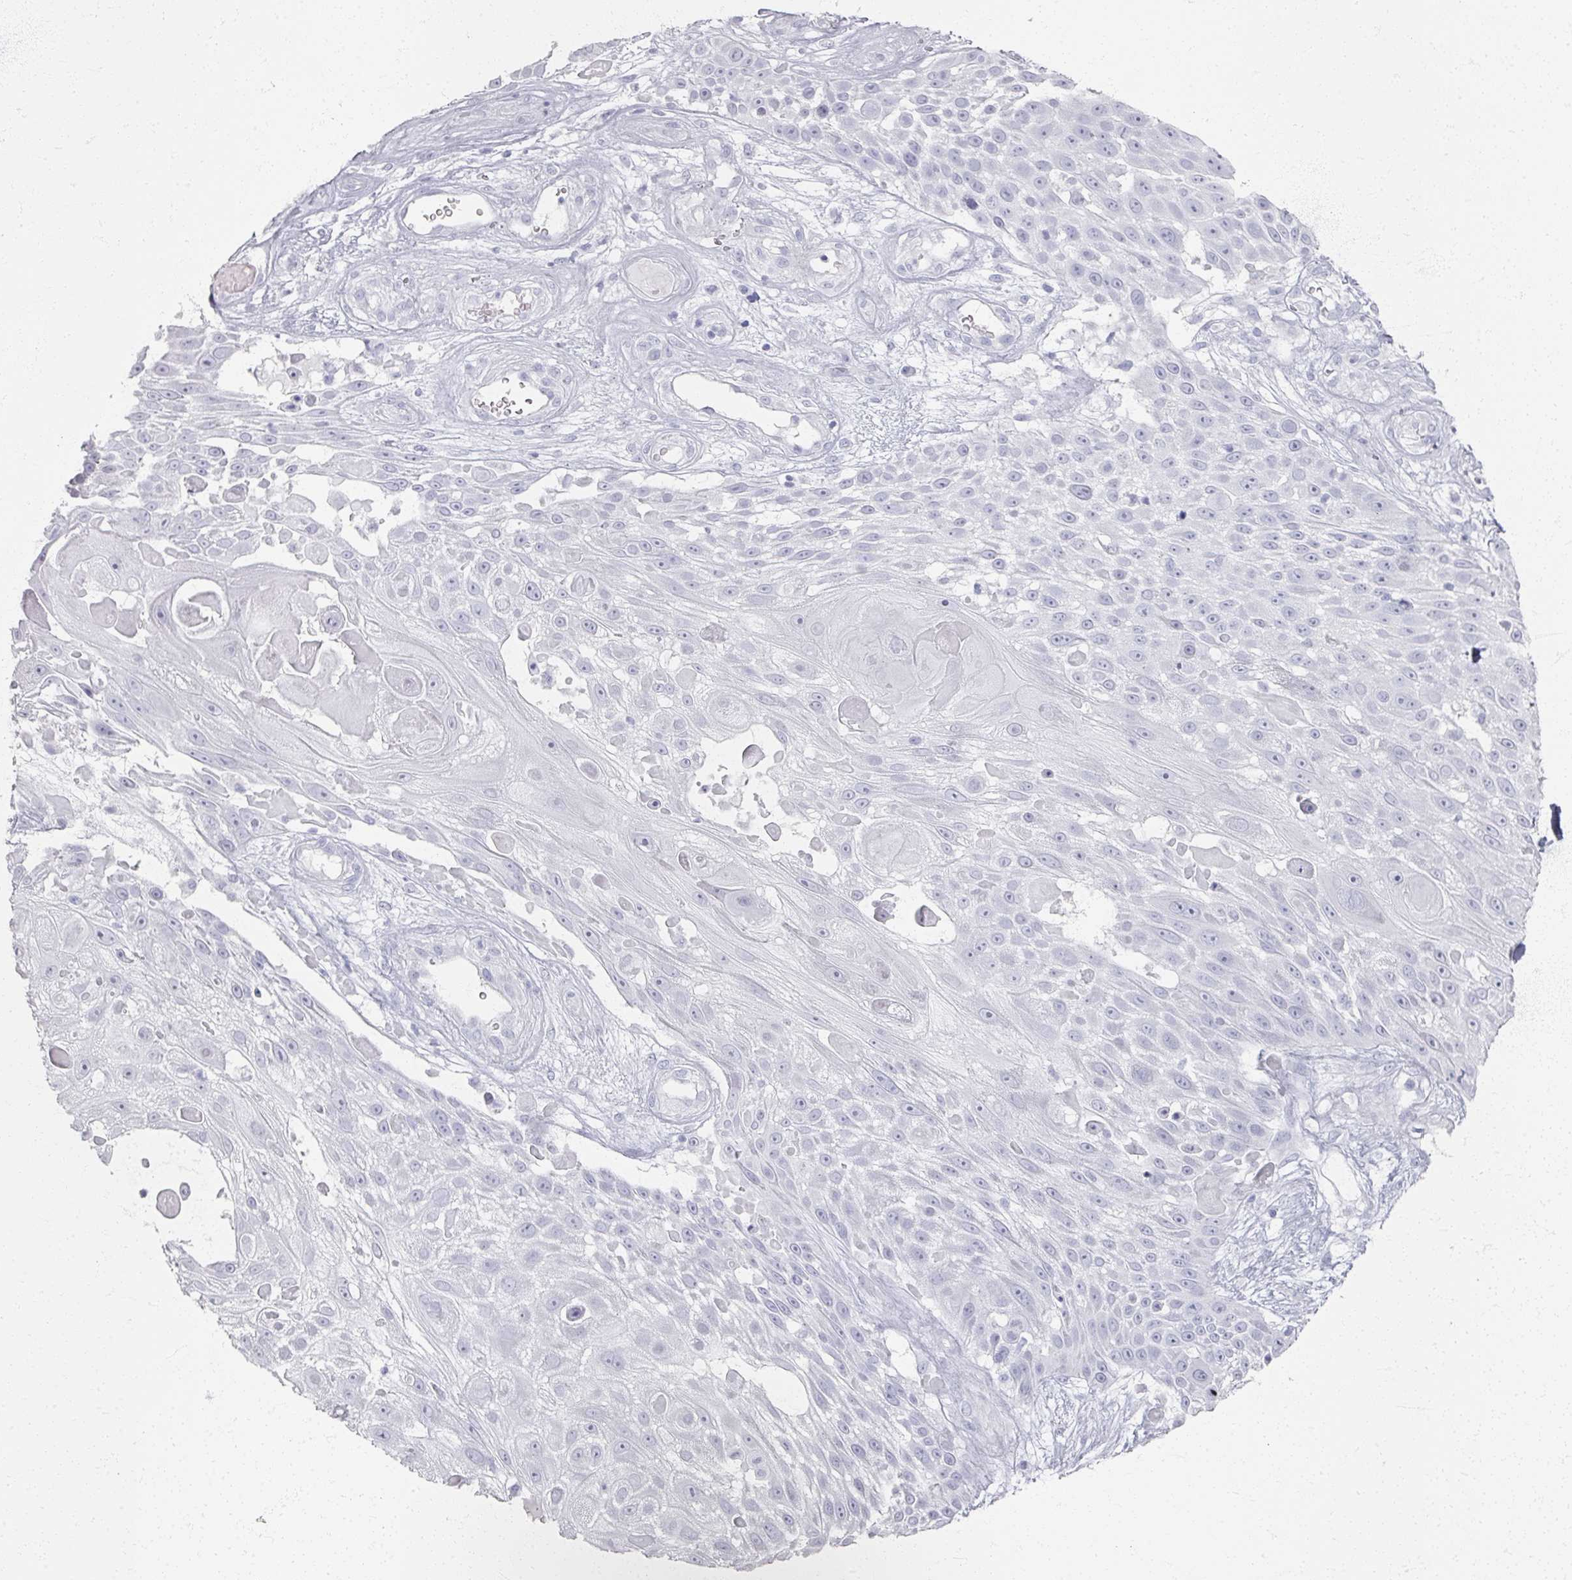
{"staining": {"intensity": "negative", "quantity": "none", "location": "none"}, "tissue": "skin cancer", "cell_type": "Tumor cells", "image_type": "cancer", "snomed": [{"axis": "morphology", "description": "Squamous cell carcinoma, NOS"}, {"axis": "topography", "description": "Skin"}], "caption": "Protein analysis of squamous cell carcinoma (skin) shows no significant positivity in tumor cells.", "gene": "PSKH1", "patient": {"sex": "female", "age": 86}}